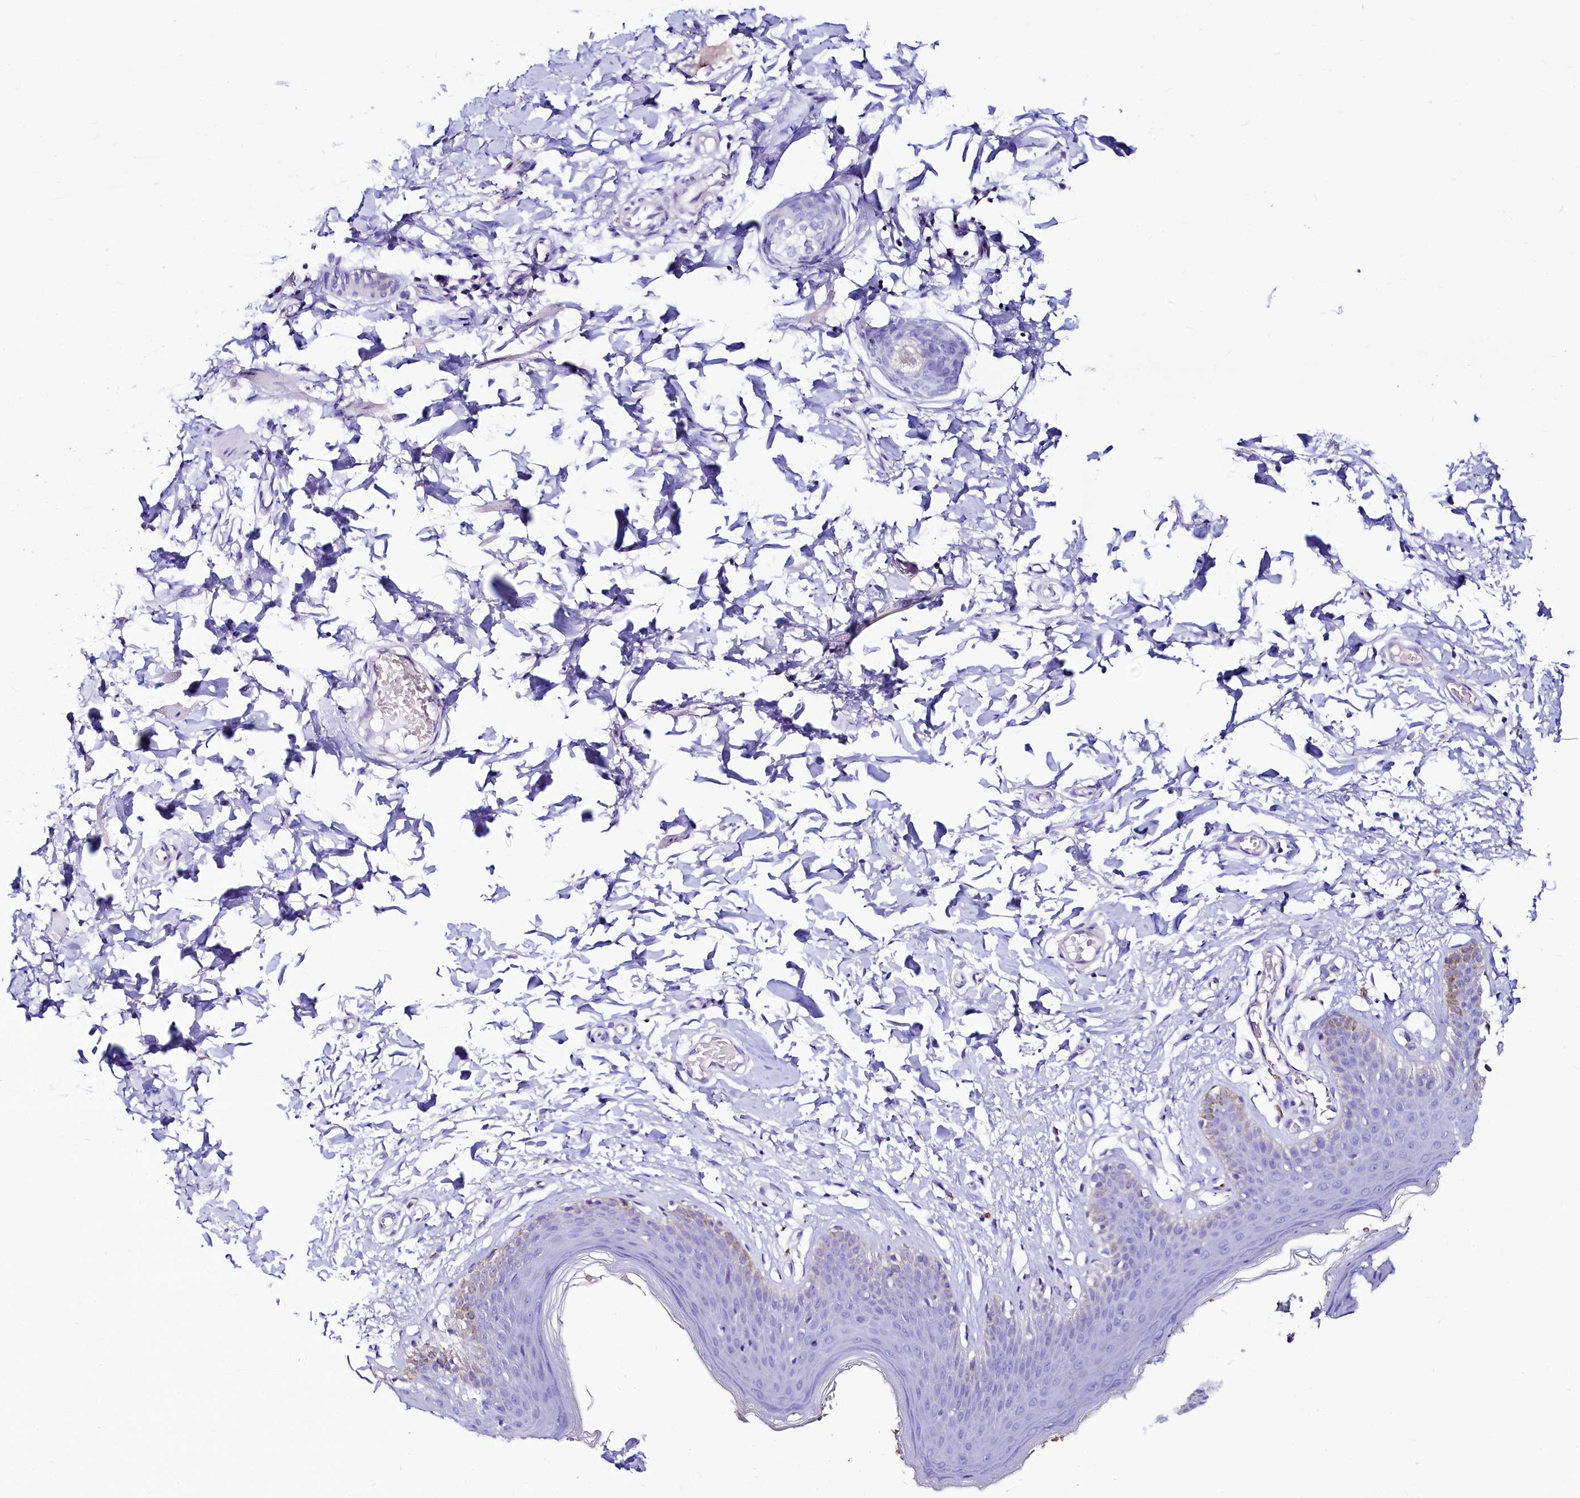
{"staining": {"intensity": "moderate", "quantity": "<25%", "location": "cytoplasmic/membranous"}, "tissue": "skin", "cell_type": "Epidermal cells", "image_type": "normal", "snomed": [{"axis": "morphology", "description": "Normal tissue, NOS"}, {"axis": "topography", "description": "Vulva"}], "caption": "Immunohistochemistry (IHC) staining of normal skin, which demonstrates low levels of moderate cytoplasmic/membranous expression in about <25% of epidermal cells indicating moderate cytoplasmic/membranous protein expression. The staining was performed using DAB (3,3'-diaminobenzidine) (brown) for protein detection and nuclei were counterstained in hematoxylin (blue).", "gene": "RBP3", "patient": {"sex": "female", "age": 66}}